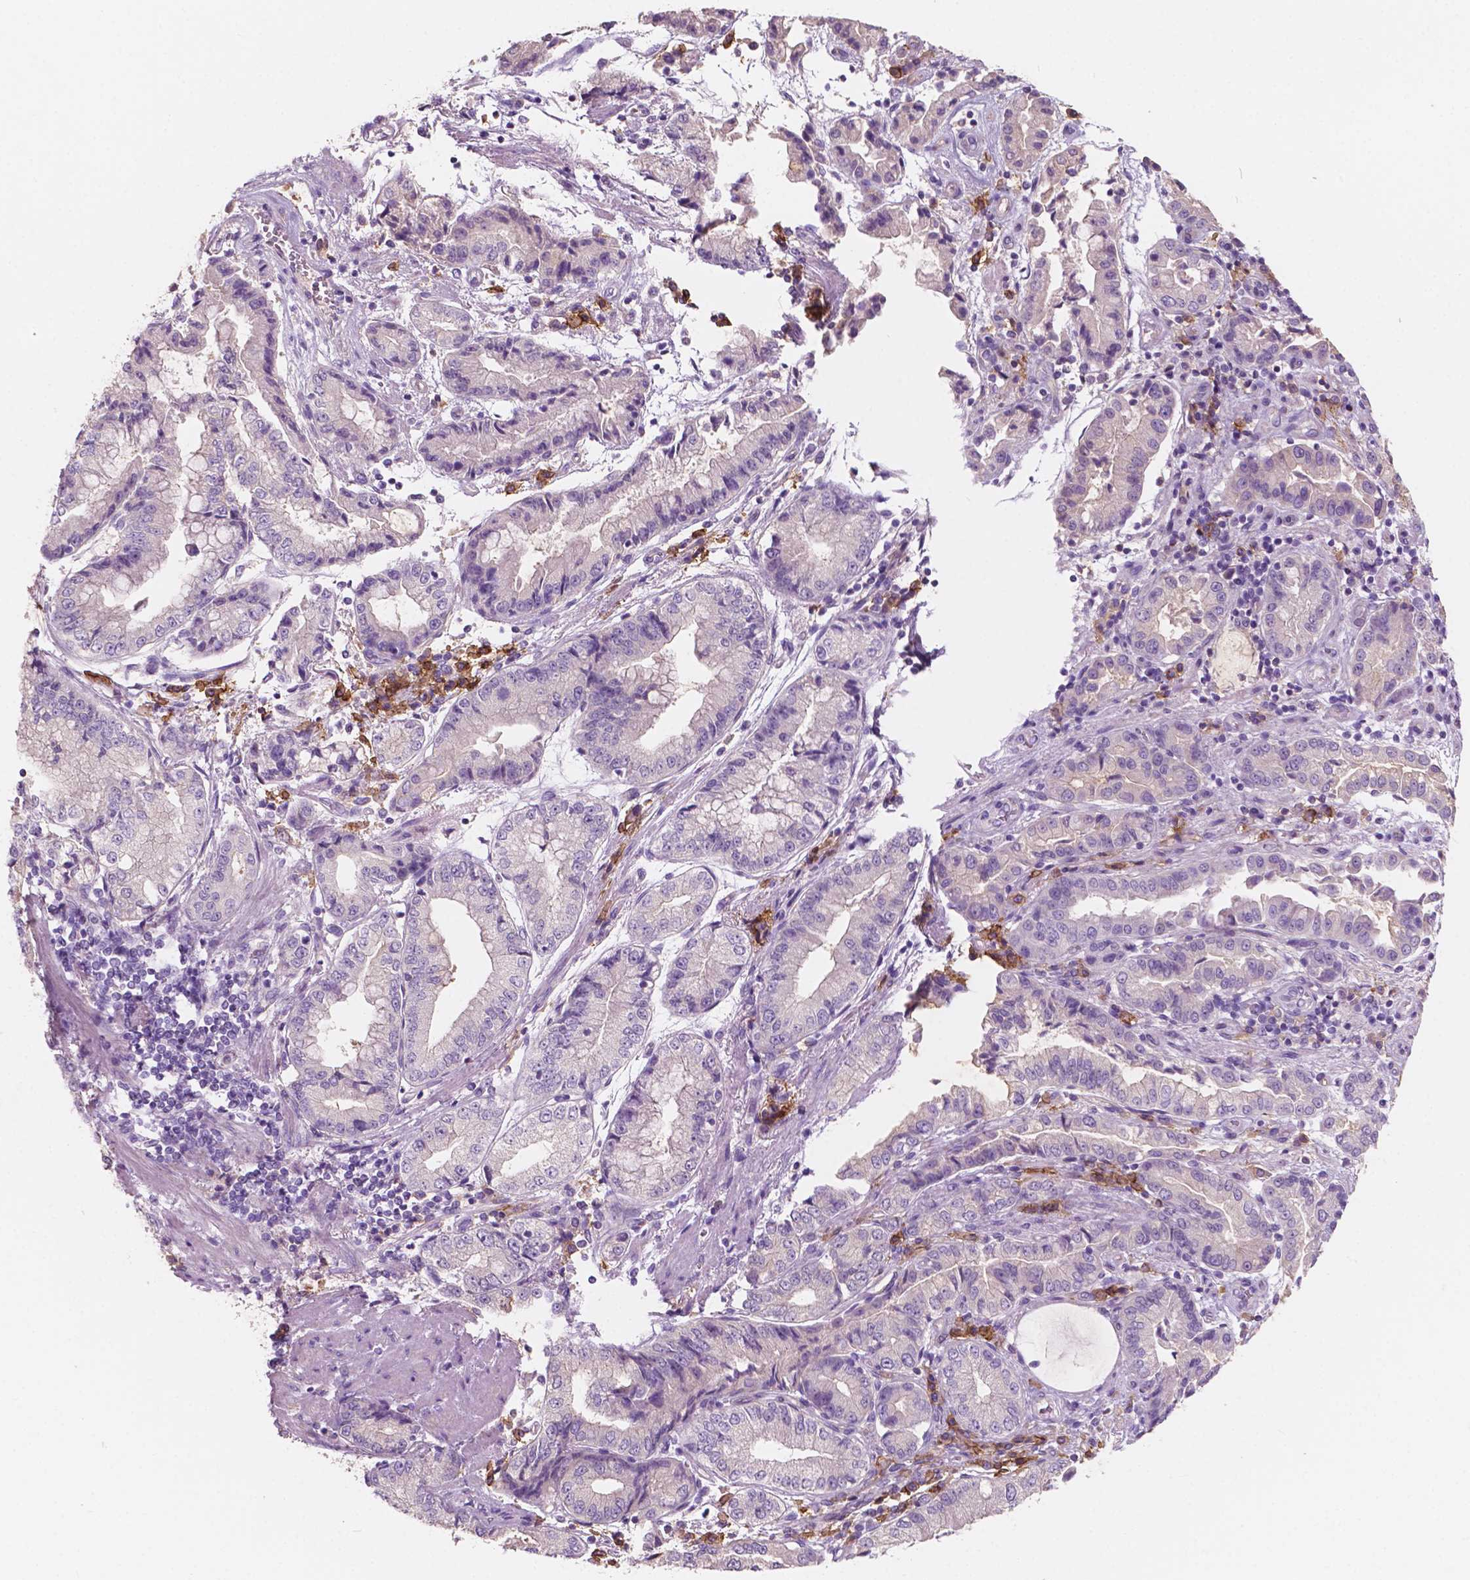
{"staining": {"intensity": "negative", "quantity": "none", "location": "none"}, "tissue": "stomach cancer", "cell_type": "Tumor cells", "image_type": "cancer", "snomed": [{"axis": "morphology", "description": "Adenocarcinoma, NOS"}, {"axis": "topography", "description": "Stomach, upper"}], "caption": "DAB immunohistochemical staining of stomach cancer displays no significant staining in tumor cells.", "gene": "SEMA4A", "patient": {"sex": "female", "age": 74}}